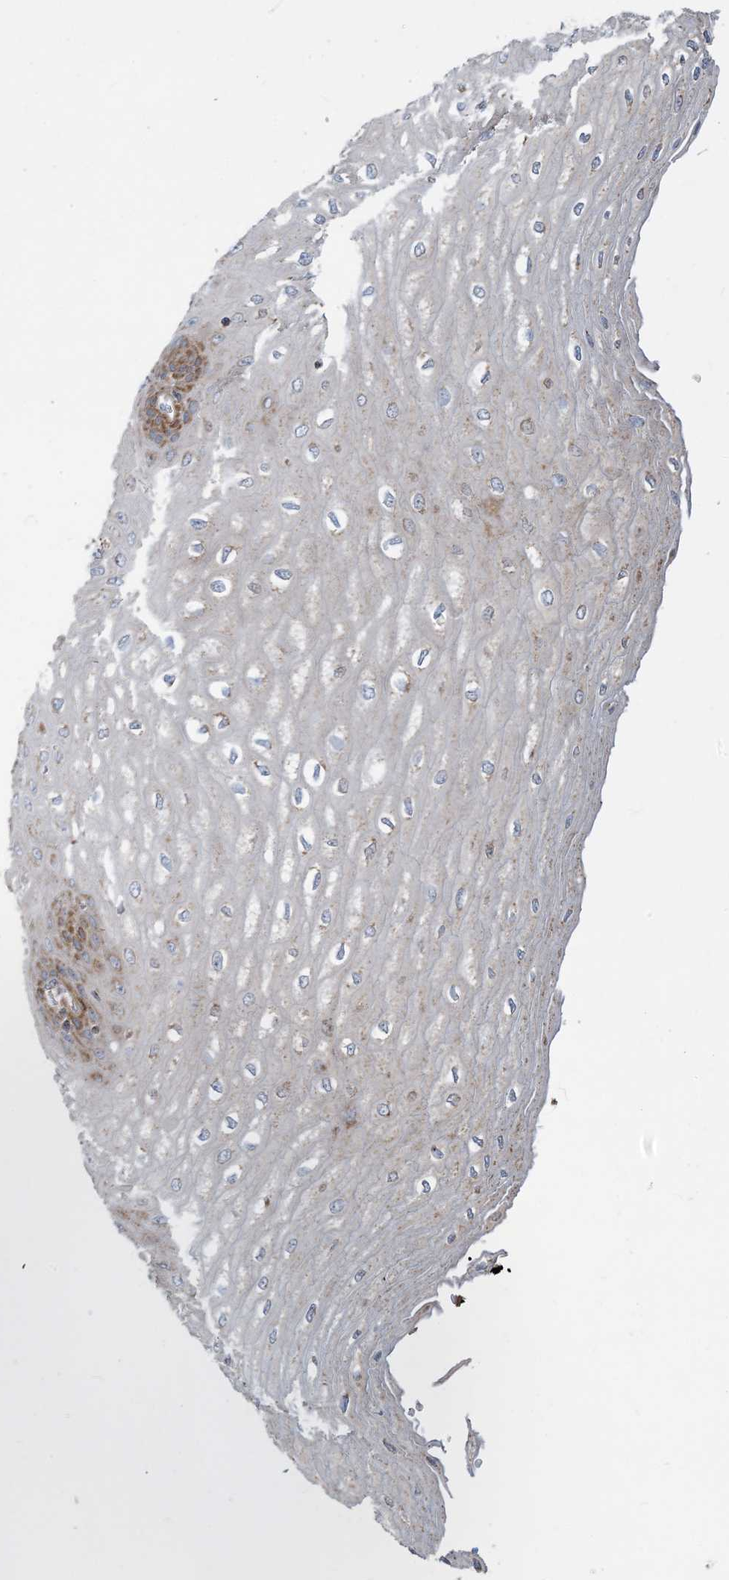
{"staining": {"intensity": "moderate", "quantity": "<25%", "location": "cytoplasmic/membranous"}, "tissue": "esophagus", "cell_type": "Squamous epithelial cells", "image_type": "normal", "snomed": [{"axis": "morphology", "description": "Normal tissue, NOS"}, {"axis": "topography", "description": "Esophagus"}], "caption": "This micrograph exhibits IHC staining of normal human esophagus, with low moderate cytoplasmic/membranous staining in approximately <25% of squamous epithelial cells.", "gene": "ECHDC1", "patient": {"sex": "male", "age": 60}}